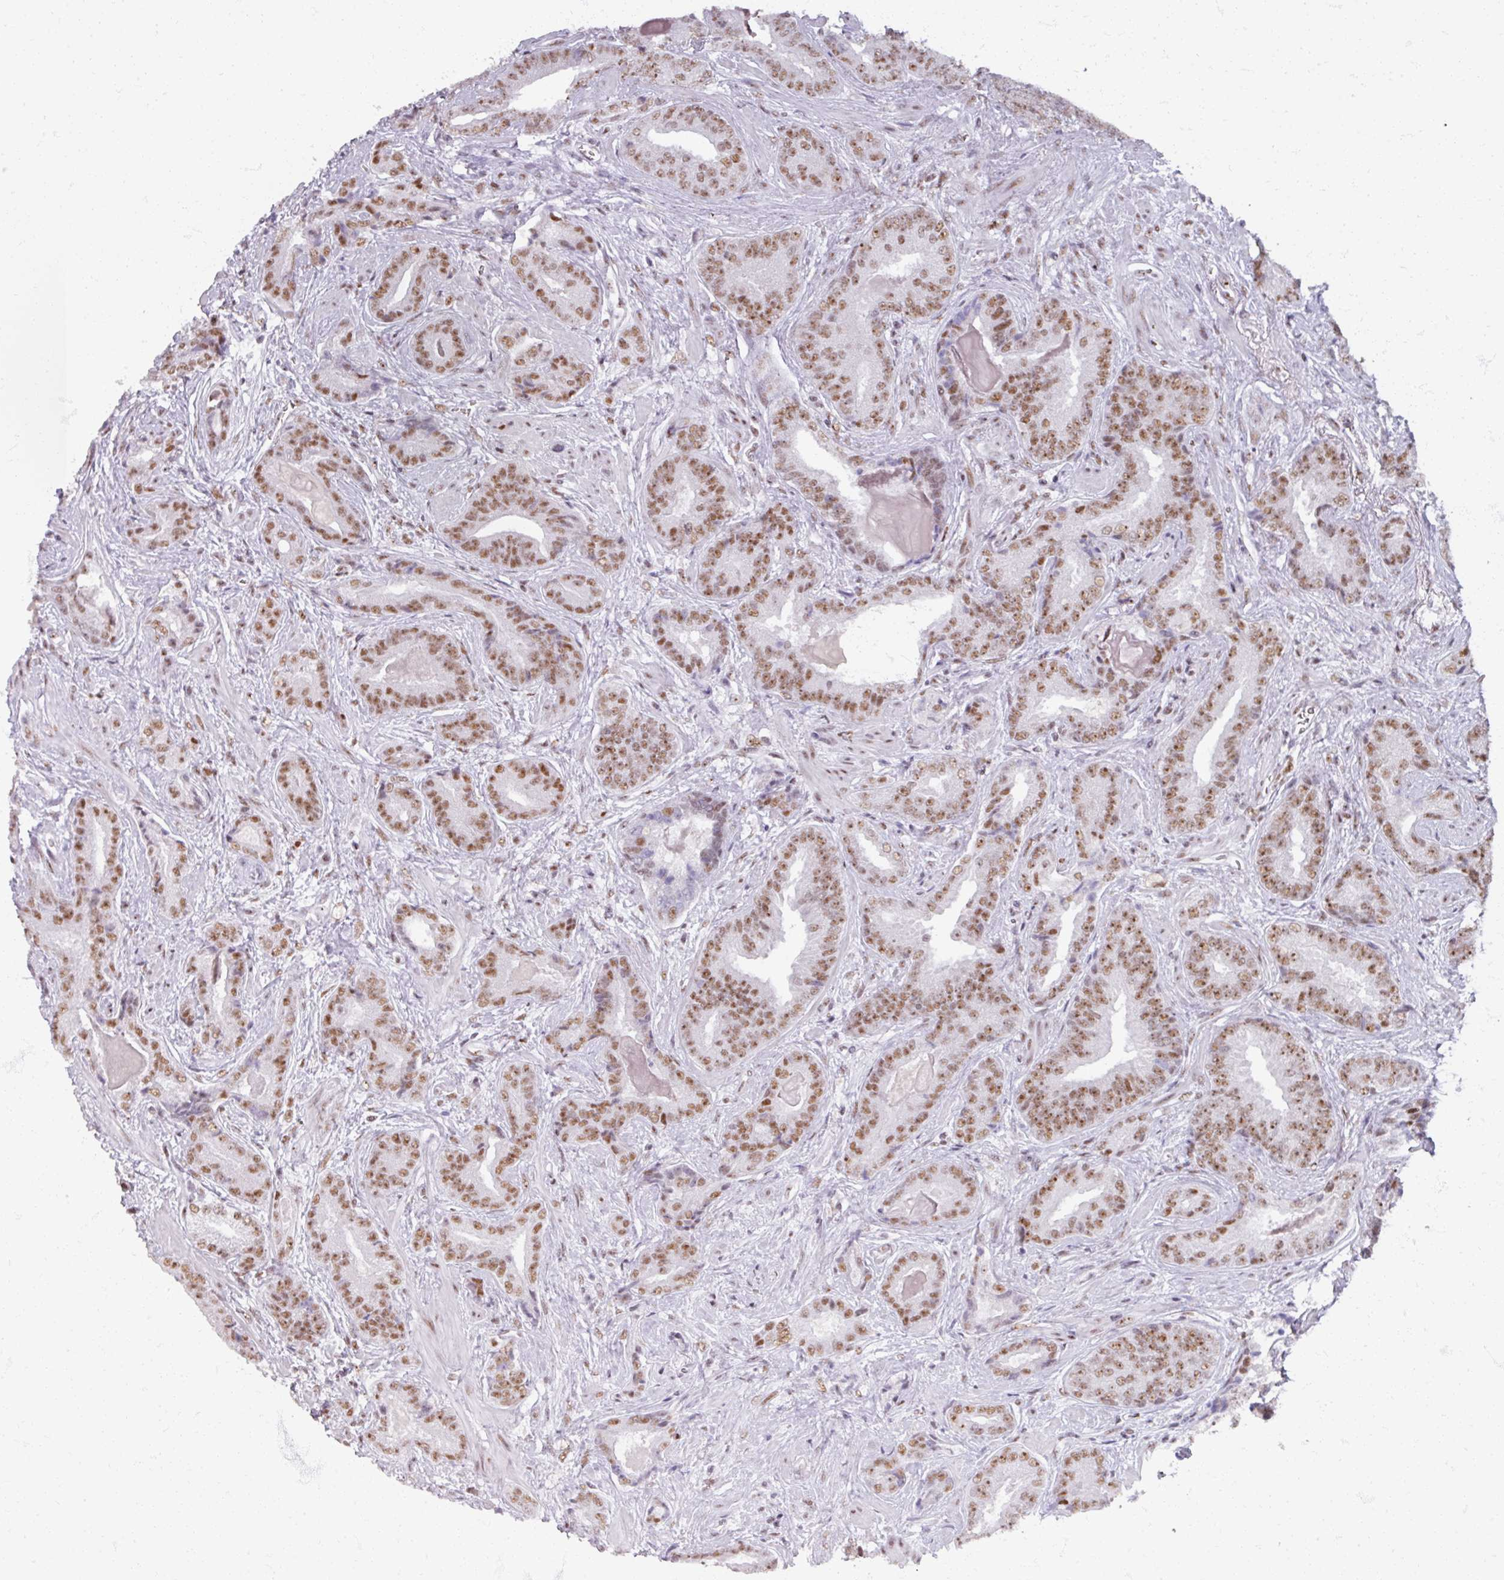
{"staining": {"intensity": "moderate", "quantity": ">75%", "location": "nuclear"}, "tissue": "prostate cancer", "cell_type": "Tumor cells", "image_type": "cancer", "snomed": [{"axis": "morphology", "description": "Adenocarcinoma, Low grade"}, {"axis": "topography", "description": "Prostate"}], "caption": "Prostate adenocarcinoma (low-grade) was stained to show a protein in brown. There is medium levels of moderate nuclear positivity in approximately >75% of tumor cells.", "gene": "ADAR", "patient": {"sex": "male", "age": 62}}